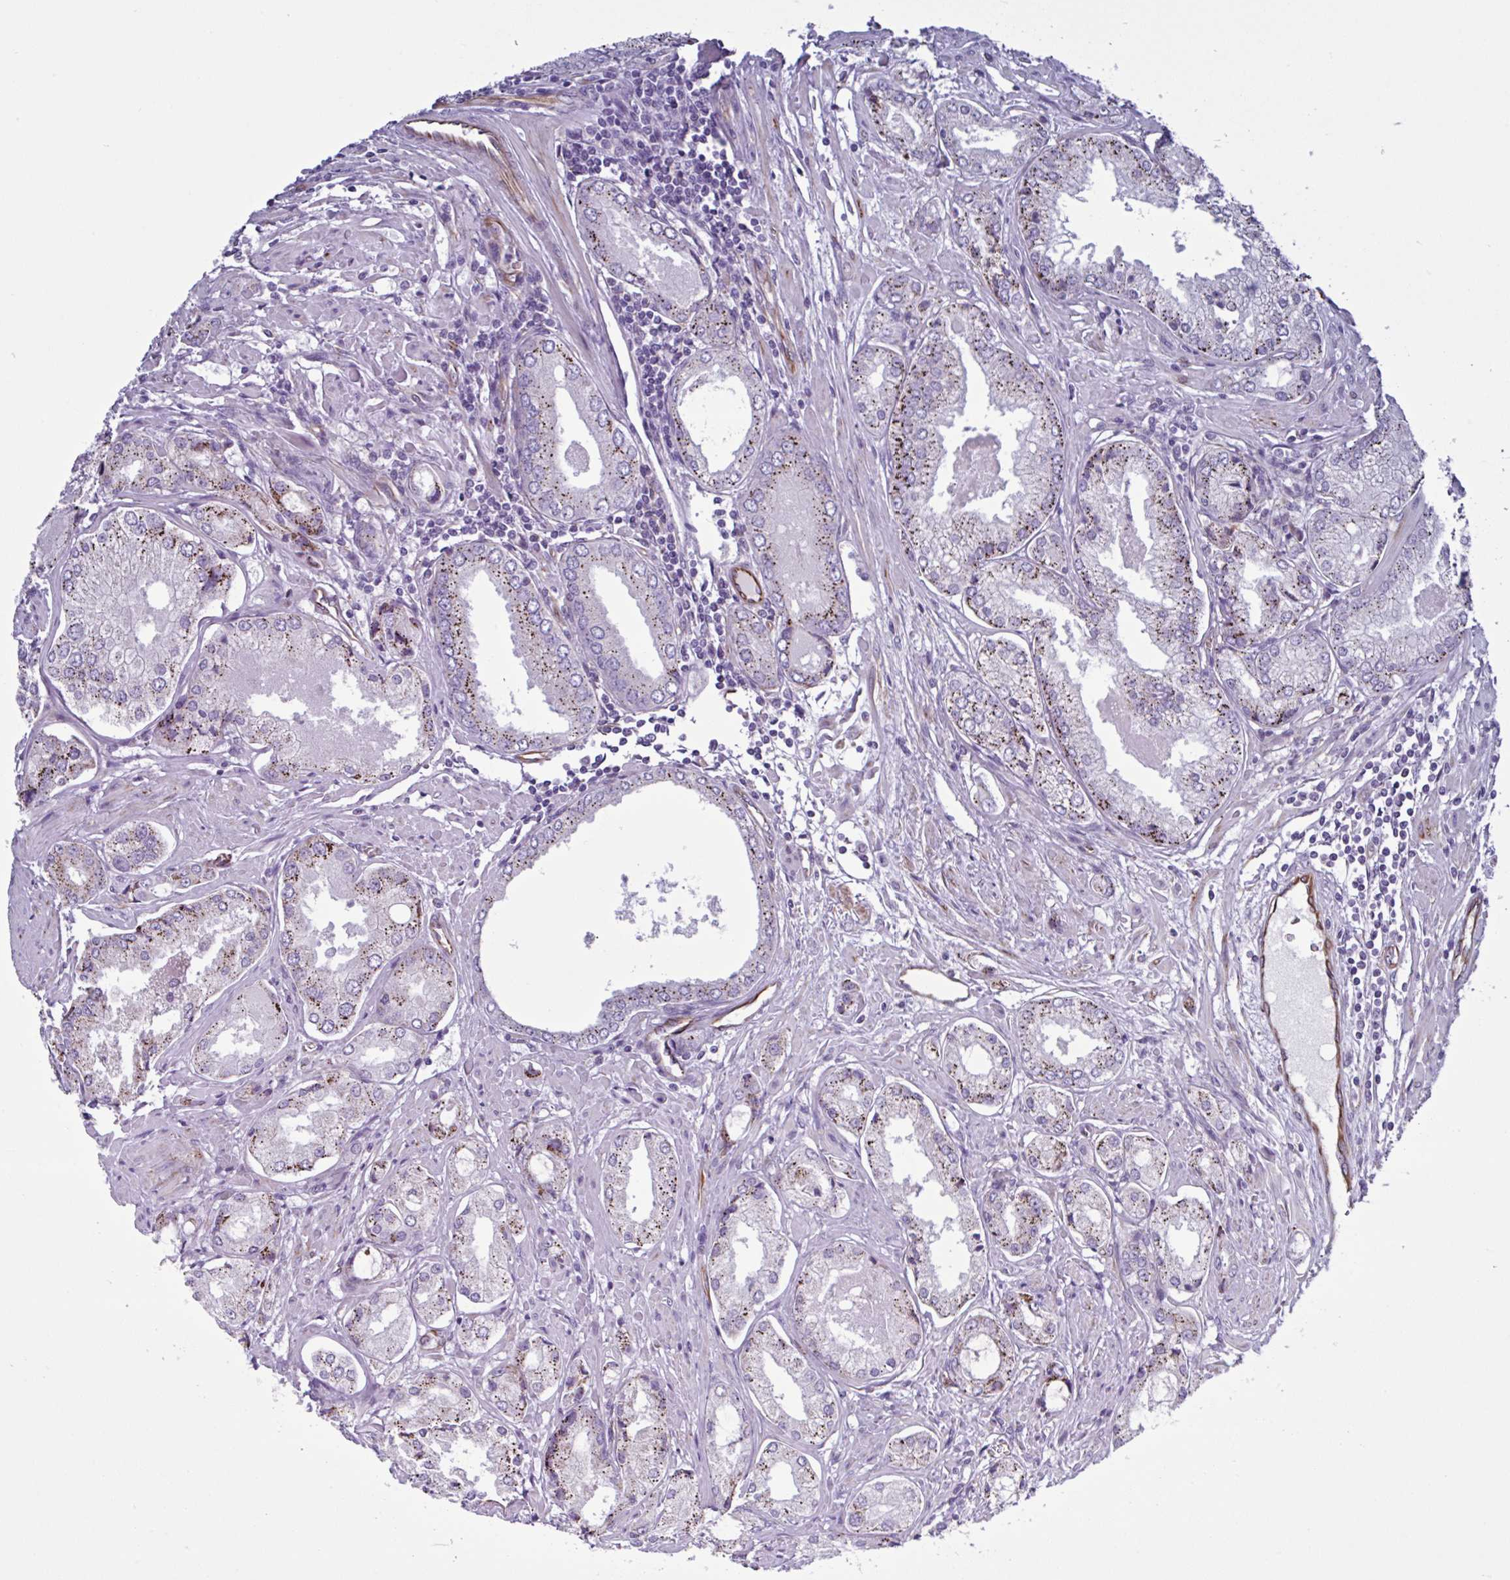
{"staining": {"intensity": "strong", "quantity": "25%-75%", "location": "cytoplasmic/membranous"}, "tissue": "prostate cancer", "cell_type": "Tumor cells", "image_type": "cancer", "snomed": [{"axis": "morphology", "description": "Adenocarcinoma, Low grade"}, {"axis": "topography", "description": "Prostate"}], "caption": "A brown stain shows strong cytoplasmic/membranous expression of a protein in human prostate cancer (low-grade adenocarcinoma) tumor cells.", "gene": "TMEM86B", "patient": {"sex": "male", "age": 68}}